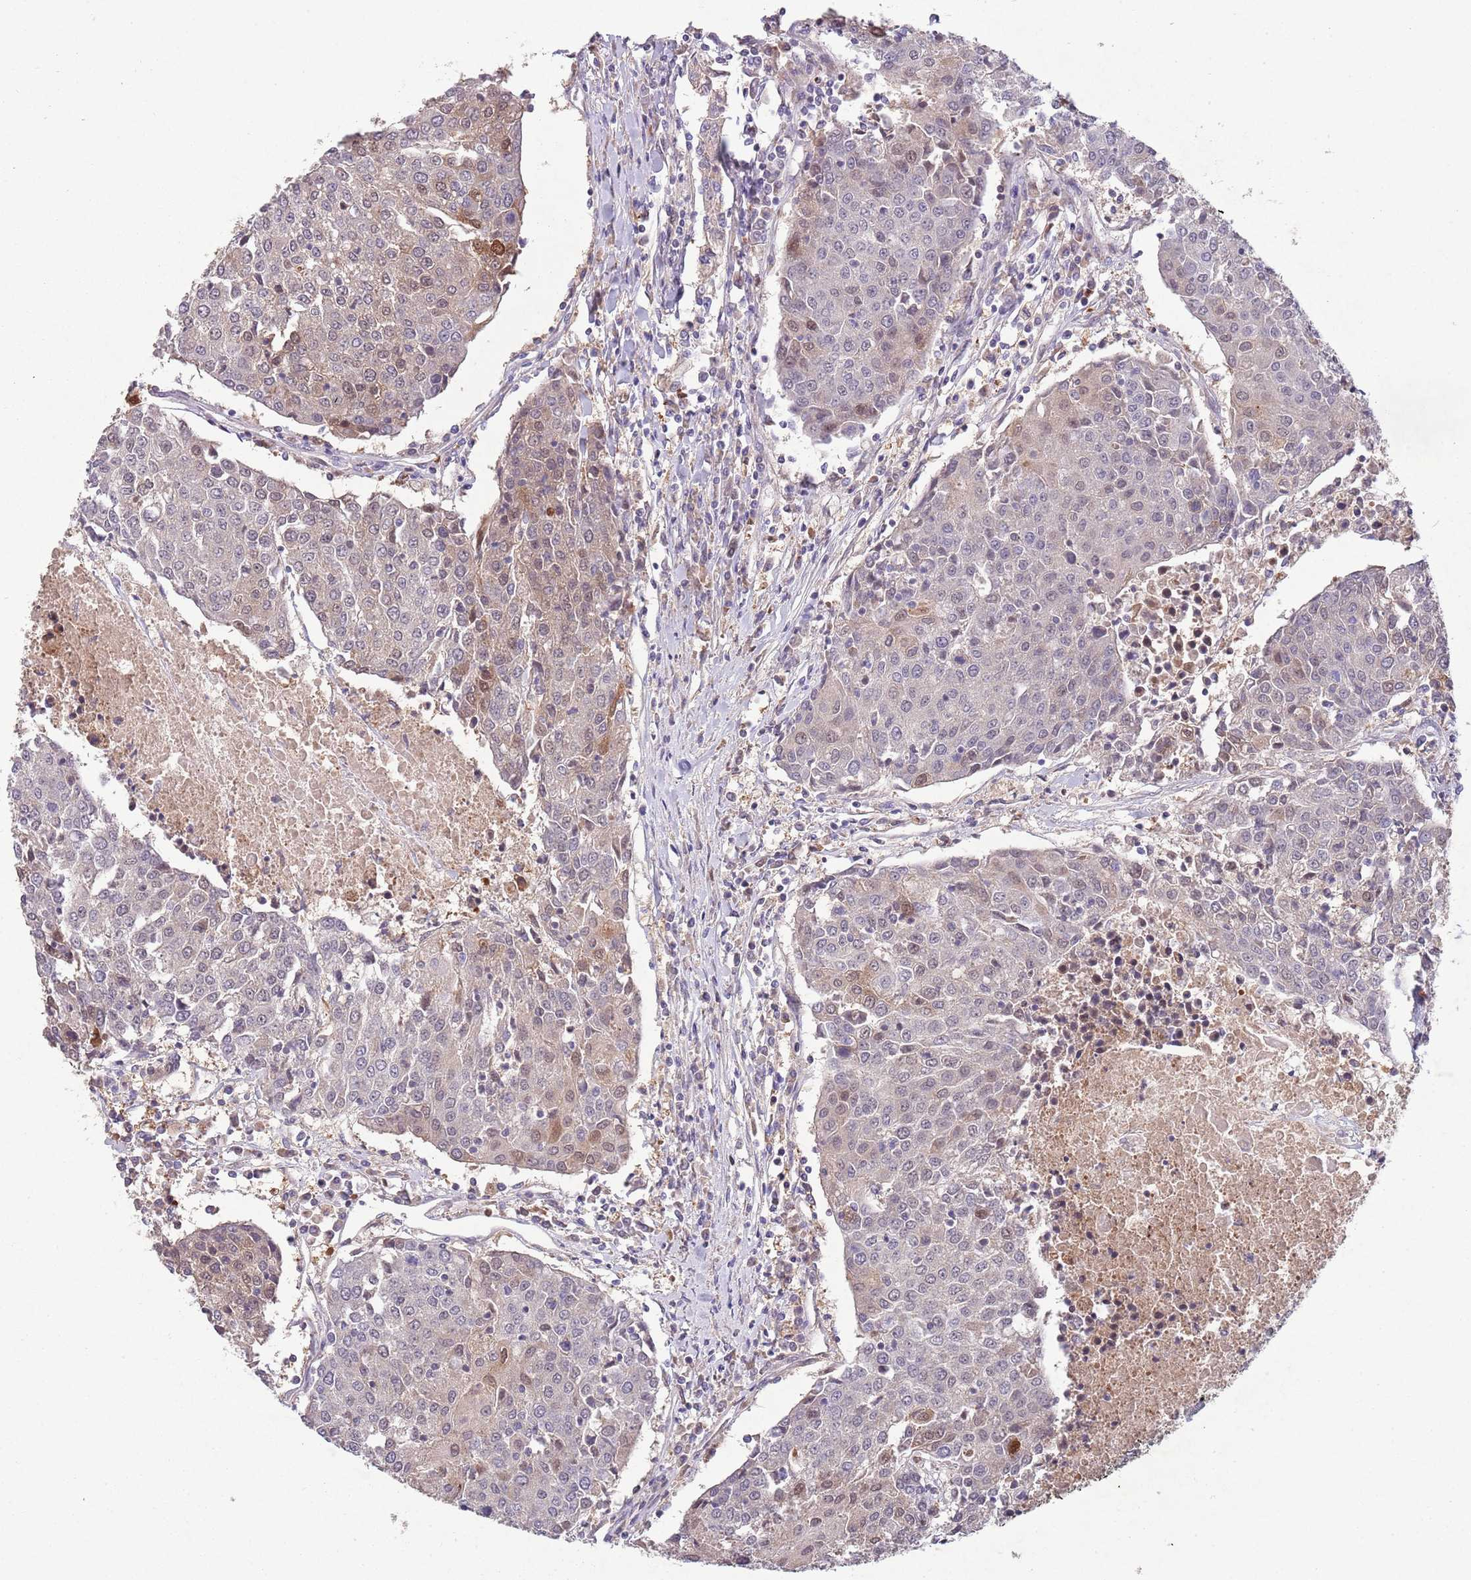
{"staining": {"intensity": "moderate", "quantity": "<25%", "location": "cytoplasmic/membranous,nuclear"}, "tissue": "urothelial cancer", "cell_type": "Tumor cells", "image_type": "cancer", "snomed": [{"axis": "morphology", "description": "Urothelial carcinoma, High grade"}, {"axis": "topography", "description": "Urinary bladder"}], "caption": "A photomicrograph of urothelial cancer stained for a protein demonstrates moderate cytoplasmic/membranous and nuclear brown staining in tumor cells.", "gene": "ZNF639", "patient": {"sex": "female", "age": 85}}